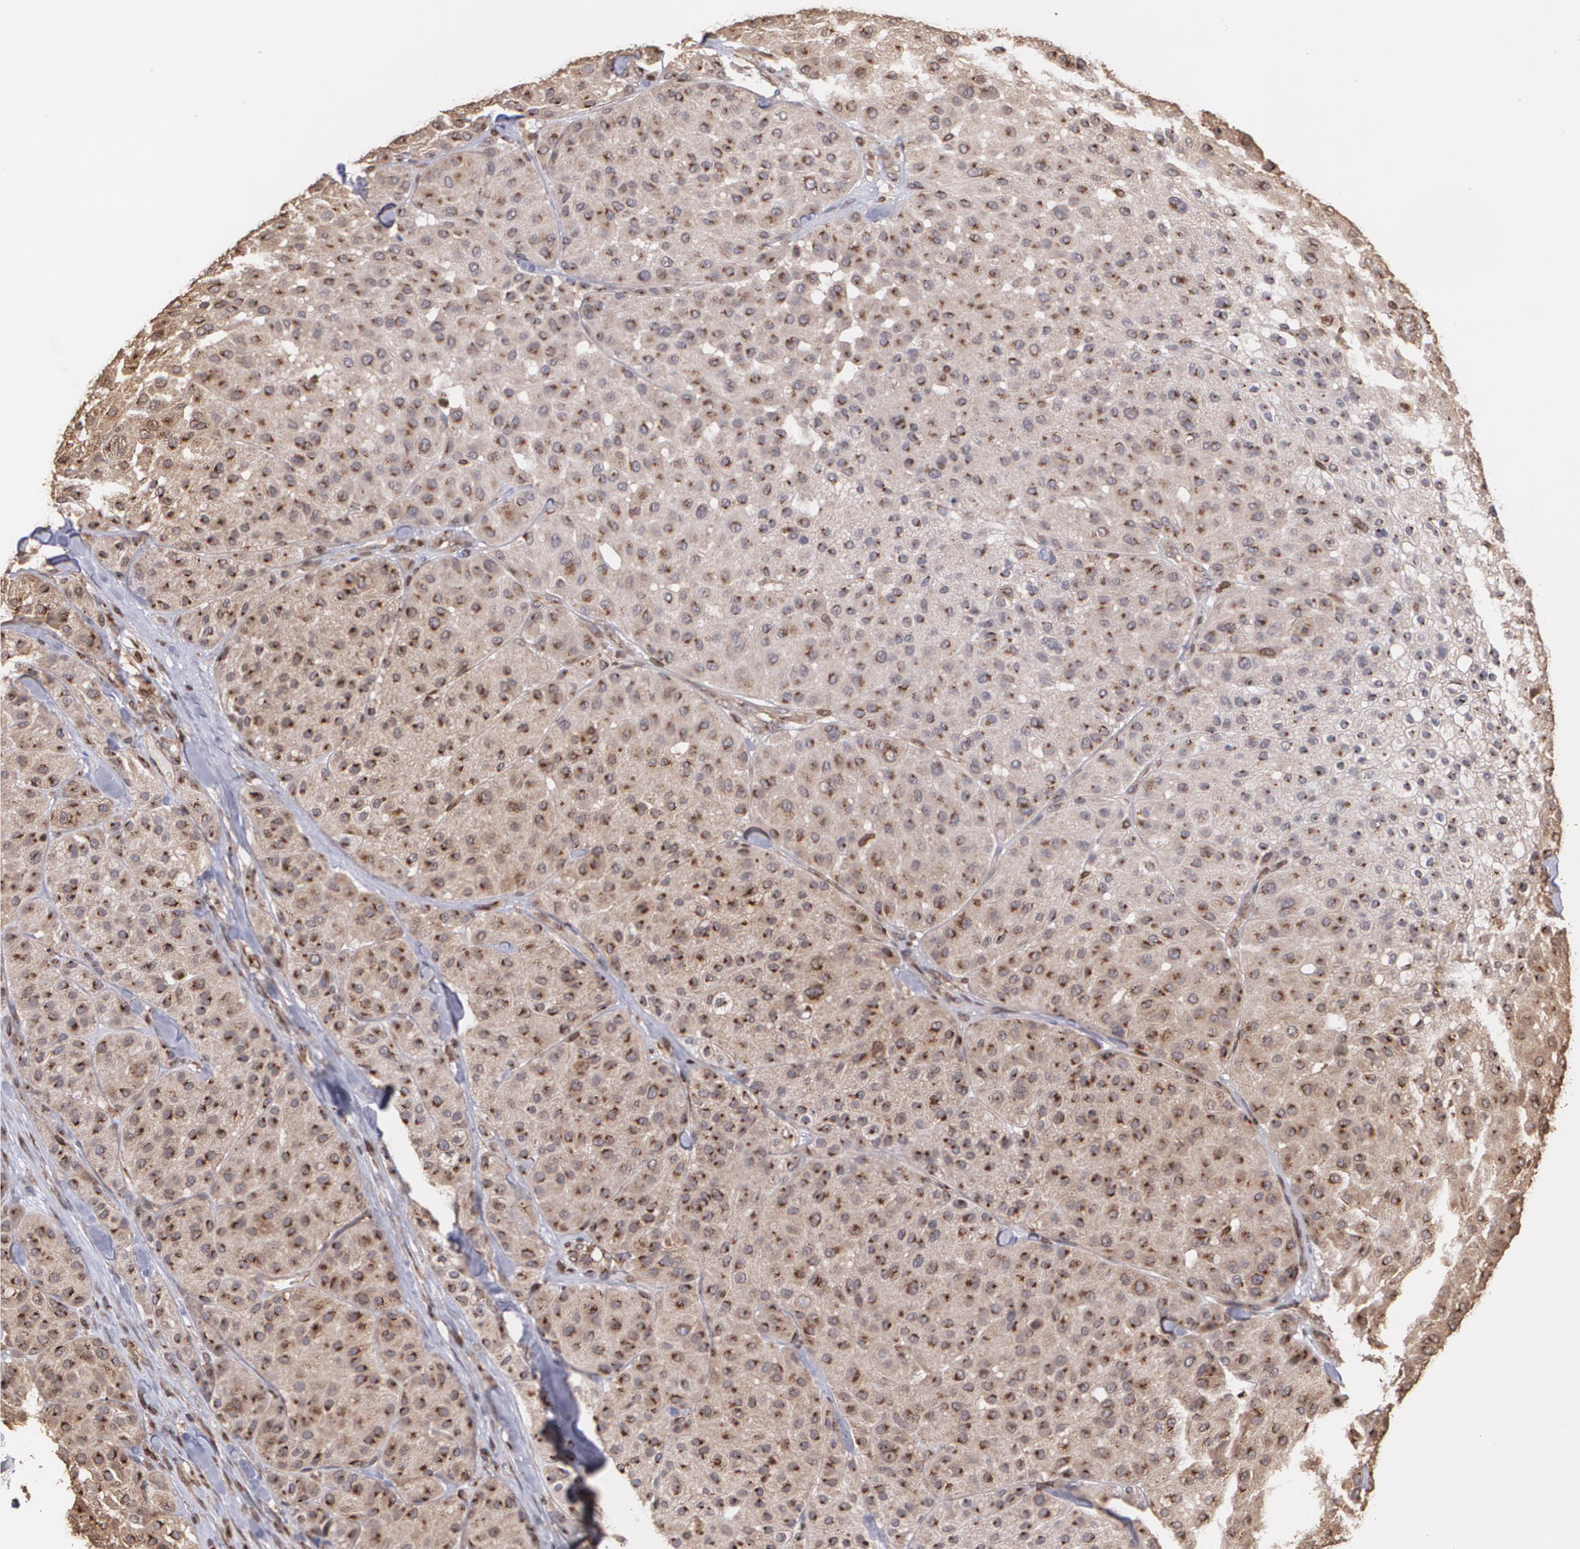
{"staining": {"intensity": "moderate", "quantity": ">75%", "location": "cytoplasmic/membranous"}, "tissue": "melanoma", "cell_type": "Tumor cells", "image_type": "cancer", "snomed": [{"axis": "morphology", "description": "Normal tissue, NOS"}, {"axis": "morphology", "description": "Malignant melanoma, Metastatic site"}, {"axis": "topography", "description": "Skin"}], "caption": "Immunohistochemistry histopathology image of melanoma stained for a protein (brown), which reveals medium levels of moderate cytoplasmic/membranous positivity in approximately >75% of tumor cells.", "gene": "TRIP11", "patient": {"sex": "male", "age": 41}}